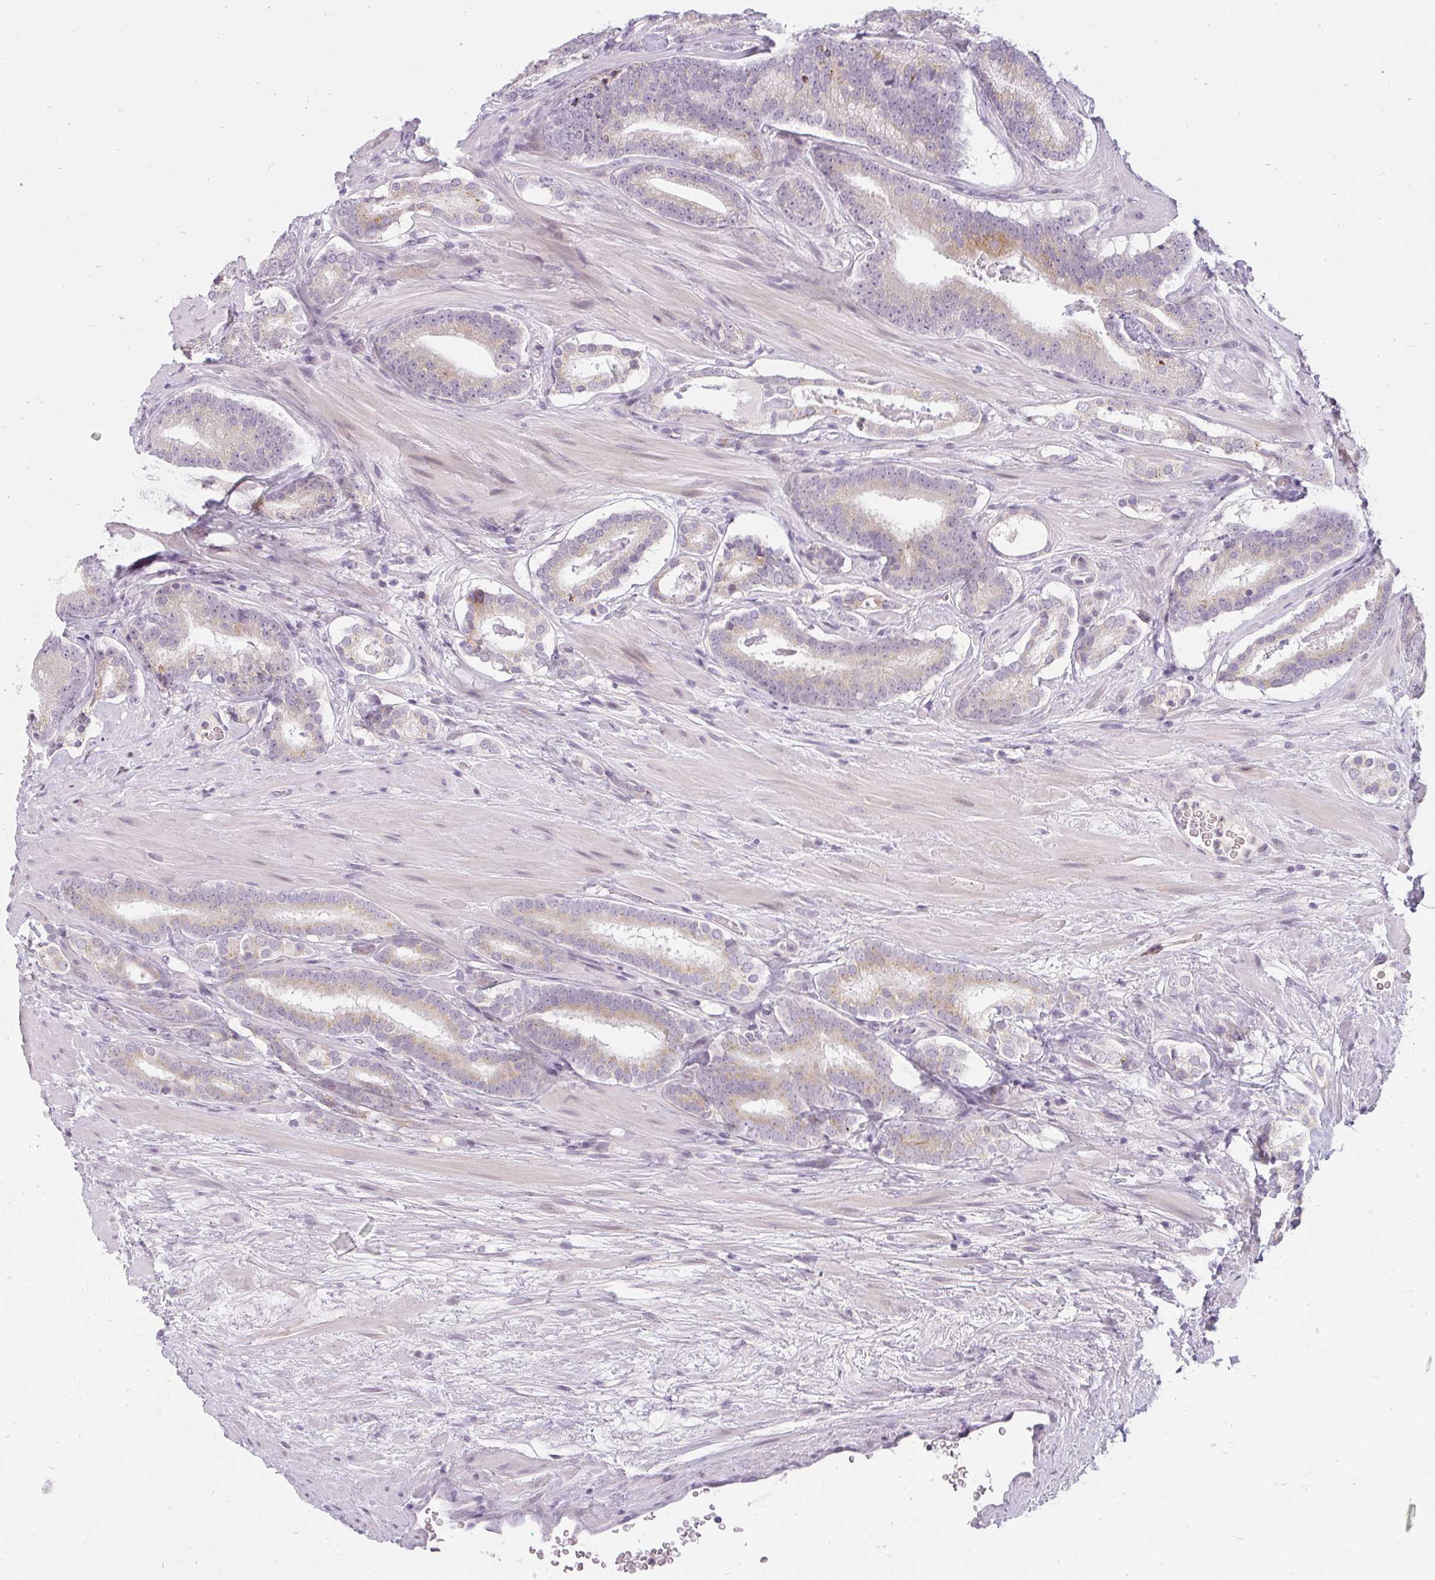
{"staining": {"intensity": "weak", "quantity": "<25%", "location": "cytoplasmic/membranous"}, "tissue": "prostate cancer", "cell_type": "Tumor cells", "image_type": "cancer", "snomed": [{"axis": "morphology", "description": "Adenocarcinoma, High grade"}, {"axis": "topography", "description": "Prostate"}], "caption": "An image of human prostate cancer (adenocarcinoma (high-grade)) is negative for staining in tumor cells.", "gene": "ZFYVE26", "patient": {"sex": "male", "age": 55}}